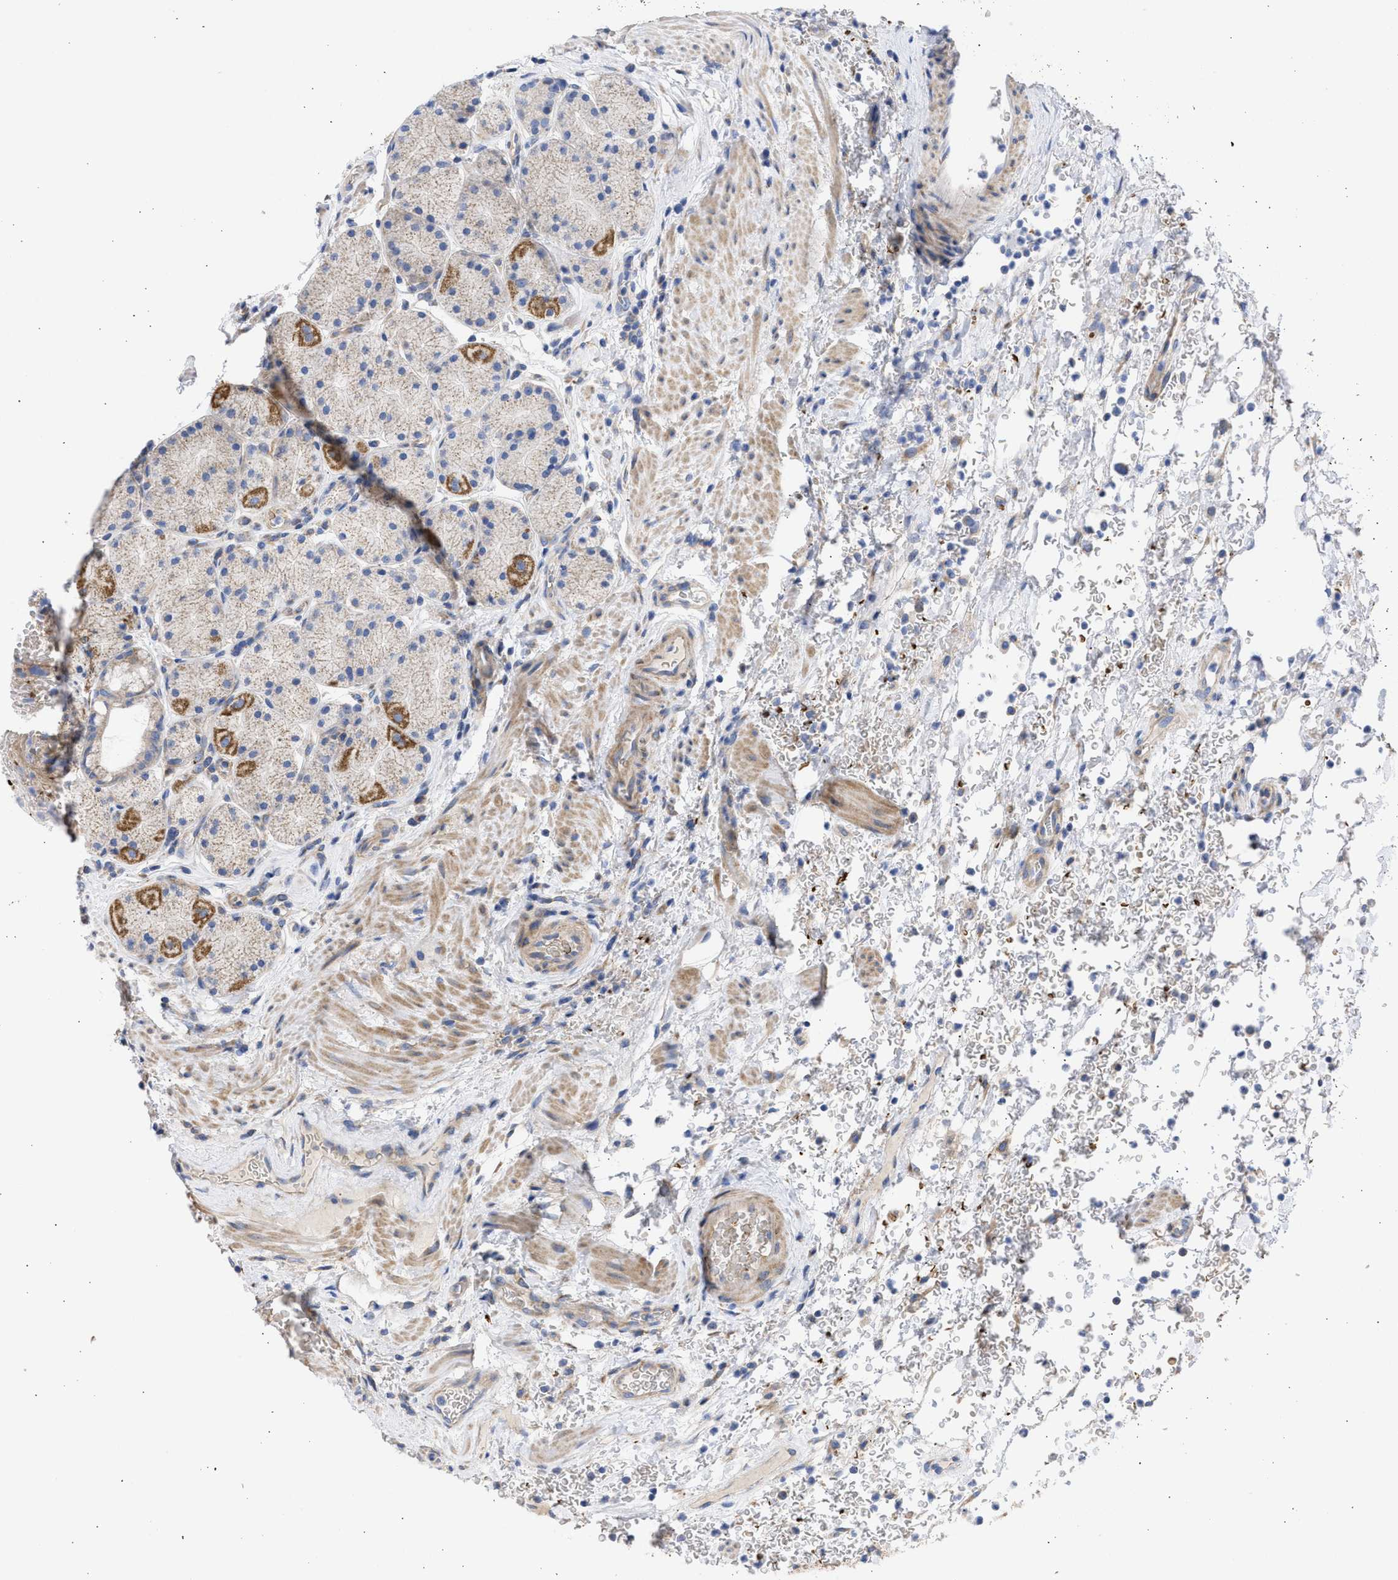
{"staining": {"intensity": "moderate", "quantity": "25%-75%", "location": "cytoplasmic/membranous"}, "tissue": "stomach", "cell_type": "Glandular cells", "image_type": "normal", "snomed": [{"axis": "morphology", "description": "Normal tissue, NOS"}, {"axis": "morphology", "description": "Carcinoid, malignant, NOS"}, {"axis": "topography", "description": "Stomach, upper"}], "caption": "Immunohistochemistry (IHC) micrograph of benign human stomach stained for a protein (brown), which demonstrates medium levels of moderate cytoplasmic/membranous staining in approximately 25%-75% of glandular cells.", "gene": "BTG3", "patient": {"sex": "male", "age": 39}}